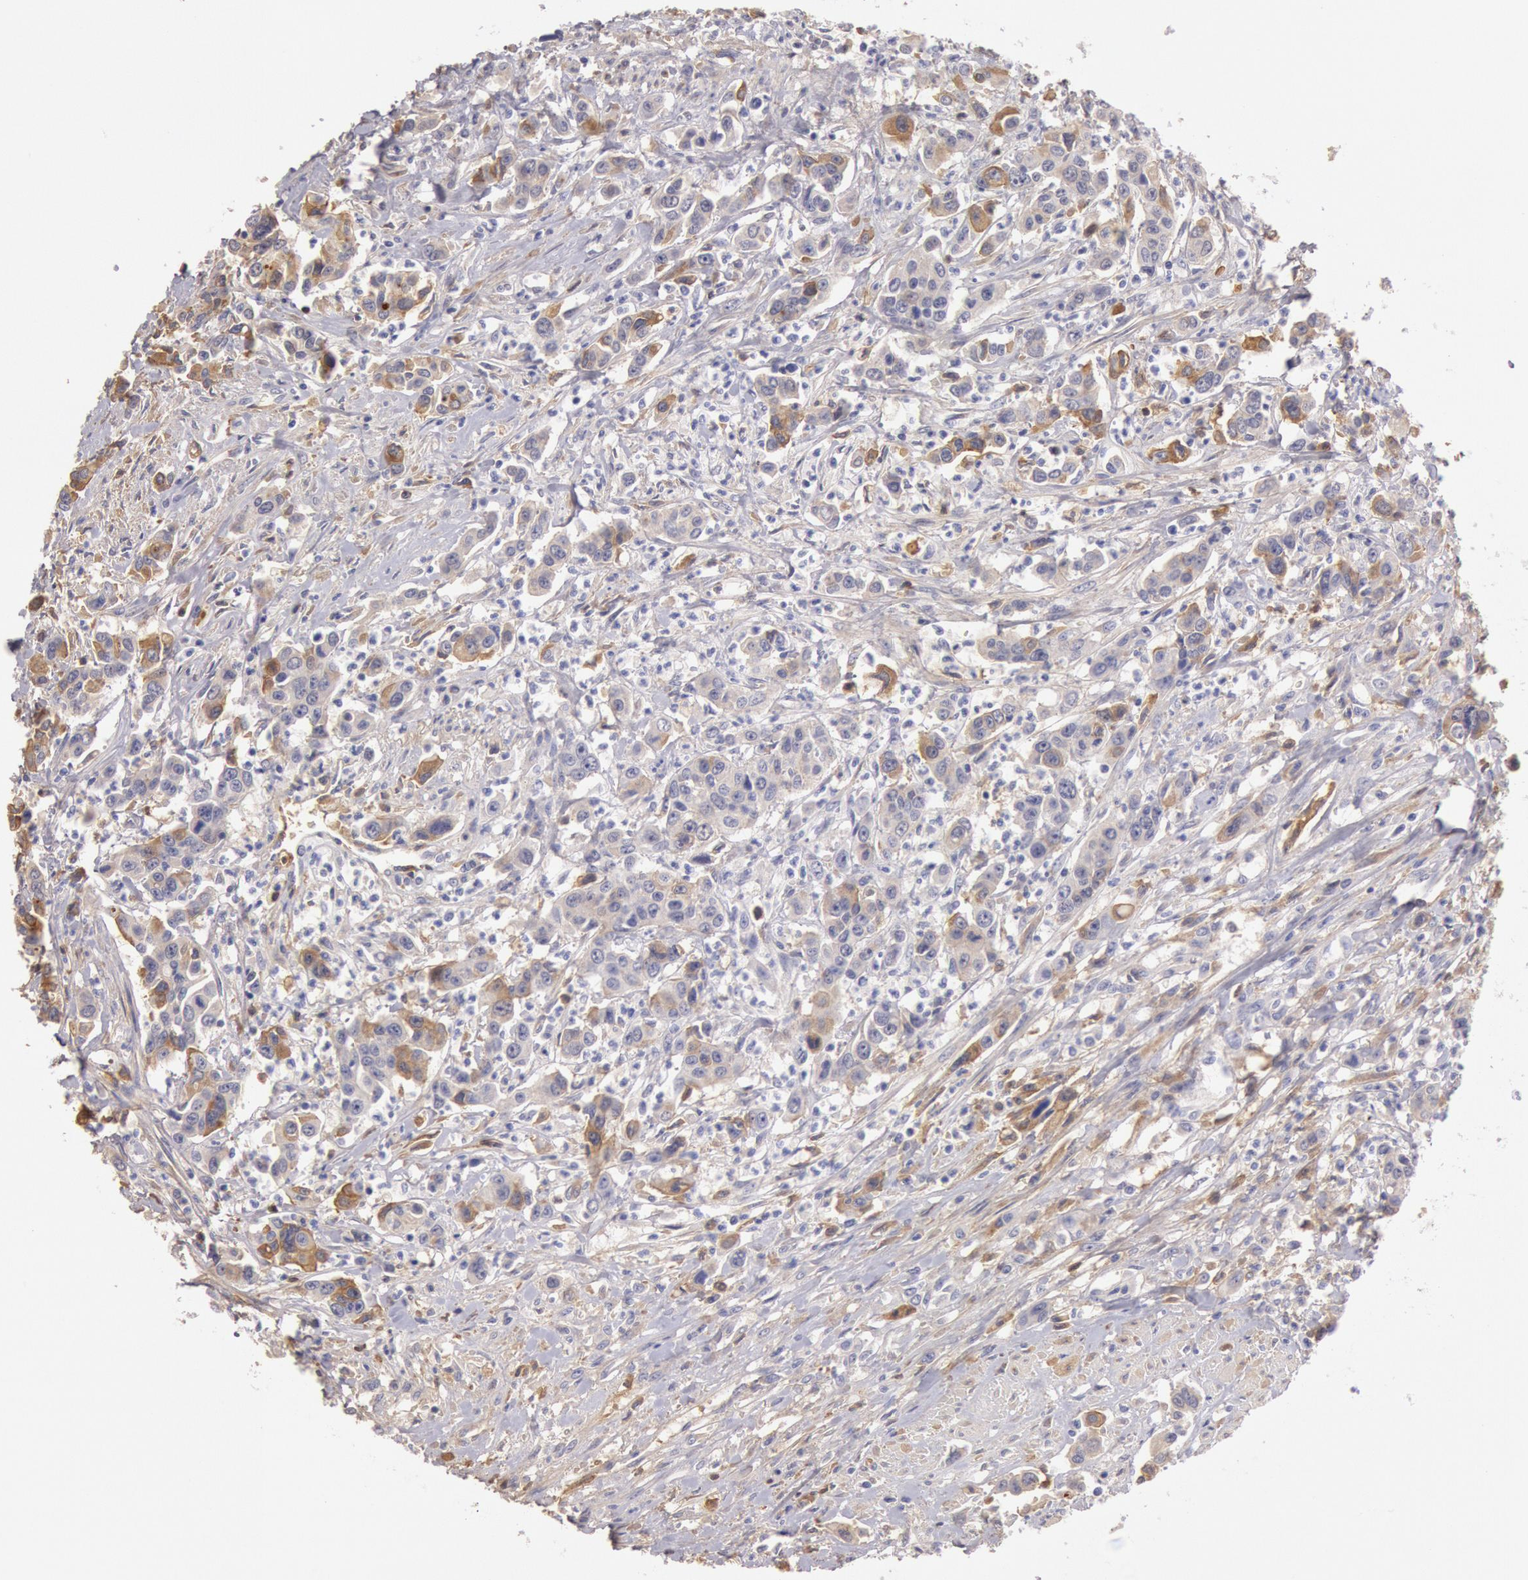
{"staining": {"intensity": "weak", "quantity": "<25%", "location": "cytoplasmic/membranous"}, "tissue": "urothelial cancer", "cell_type": "Tumor cells", "image_type": "cancer", "snomed": [{"axis": "morphology", "description": "Urothelial carcinoma, High grade"}, {"axis": "topography", "description": "Urinary bladder"}], "caption": "Immunohistochemical staining of human urothelial carcinoma (high-grade) shows no significant expression in tumor cells.", "gene": "C1R", "patient": {"sex": "male", "age": 86}}